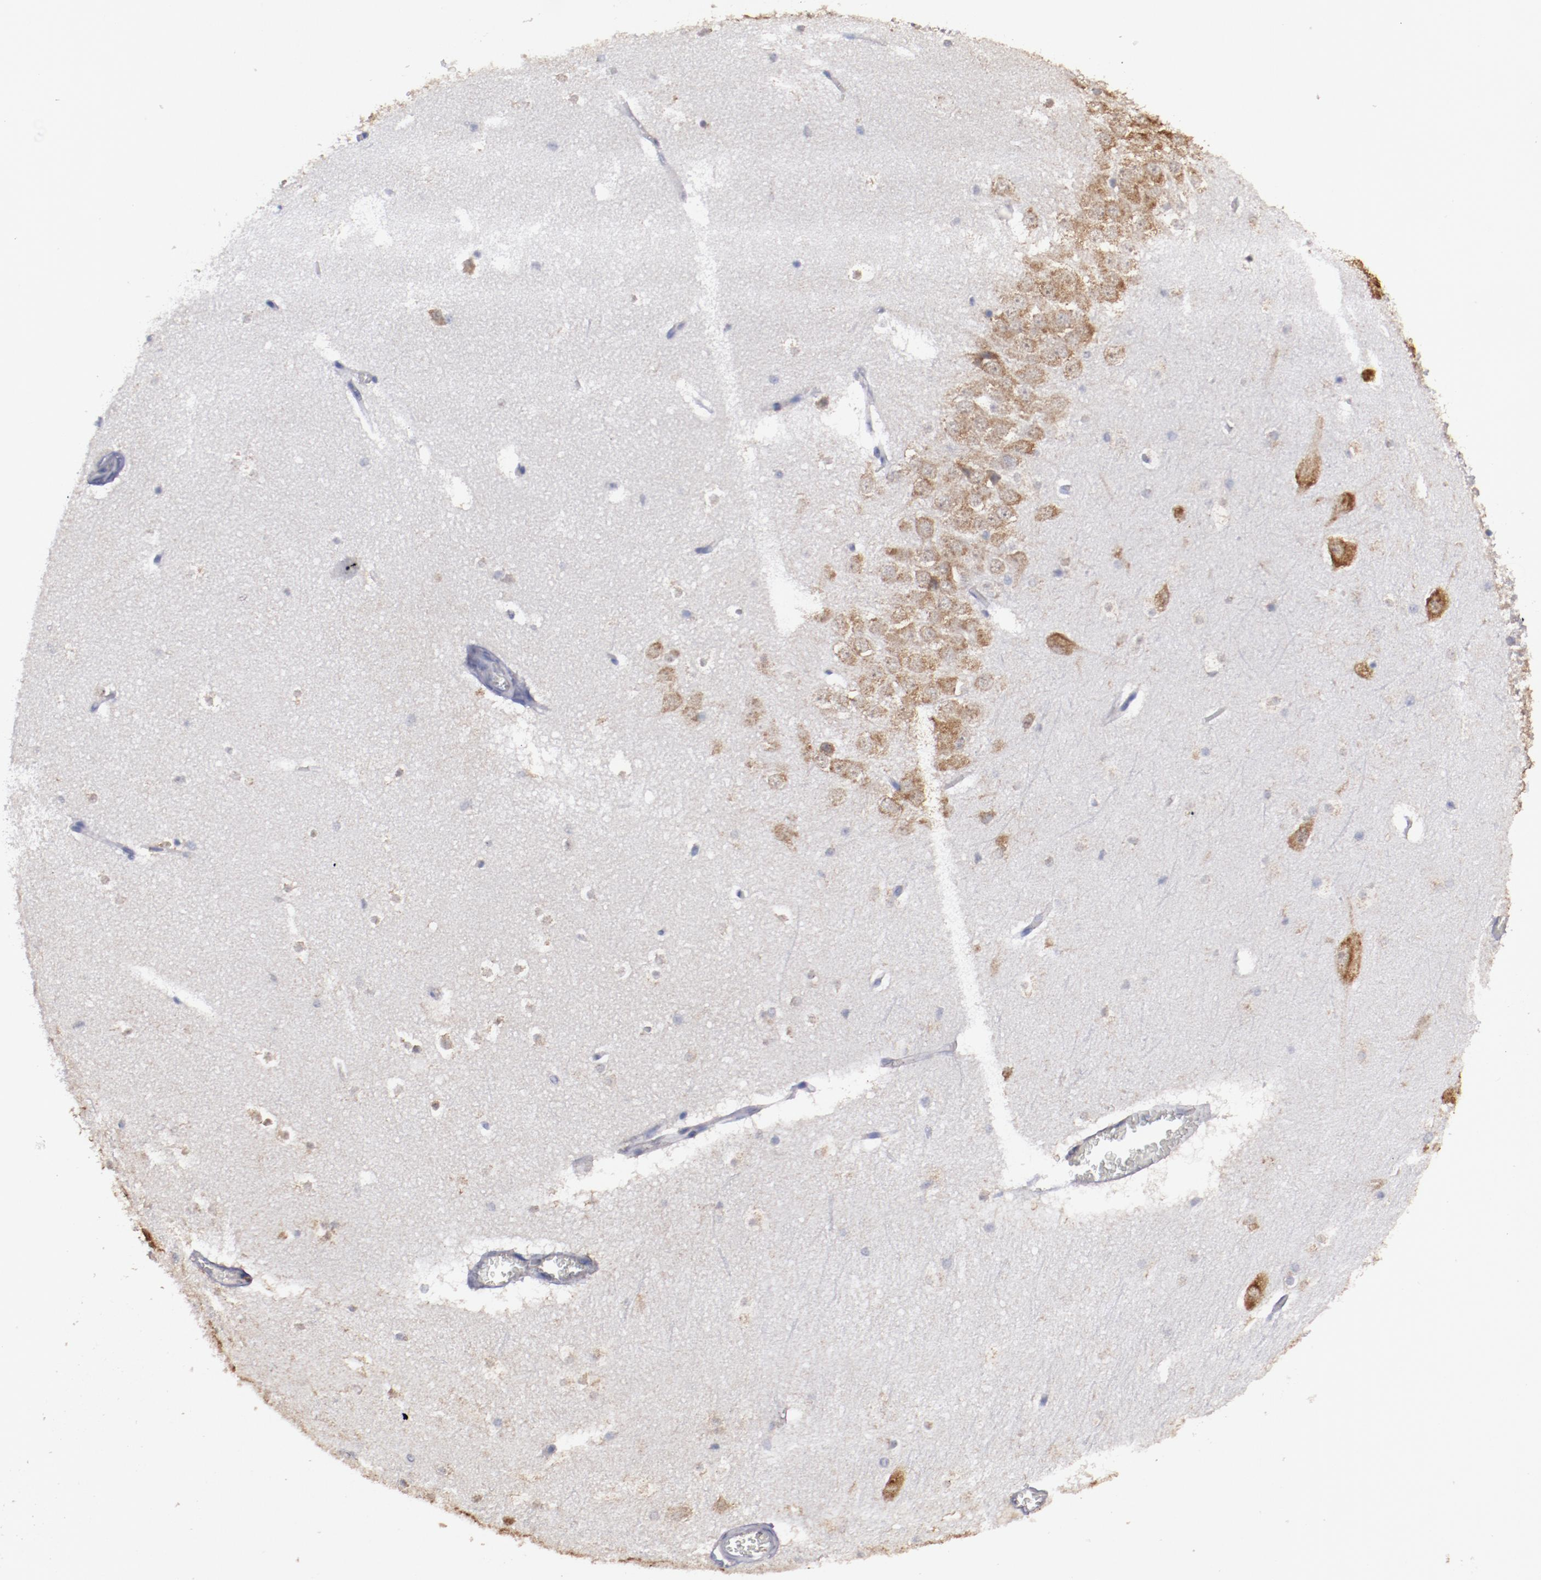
{"staining": {"intensity": "weak", "quantity": "25%-75%", "location": "cytoplasmic/membranous"}, "tissue": "hippocampus", "cell_type": "Glial cells", "image_type": "normal", "snomed": [{"axis": "morphology", "description": "Normal tissue, NOS"}, {"axis": "topography", "description": "Hippocampus"}], "caption": "Immunohistochemistry (DAB (3,3'-diaminobenzidine)) staining of unremarkable human hippocampus exhibits weak cytoplasmic/membranous protein staining in about 25%-75% of glial cells. (Stains: DAB (3,3'-diaminobenzidine) in brown, nuclei in blue, Microscopy: brightfield microscopy at high magnification).", "gene": "RPS4X", "patient": {"sex": "male", "age": 45}}